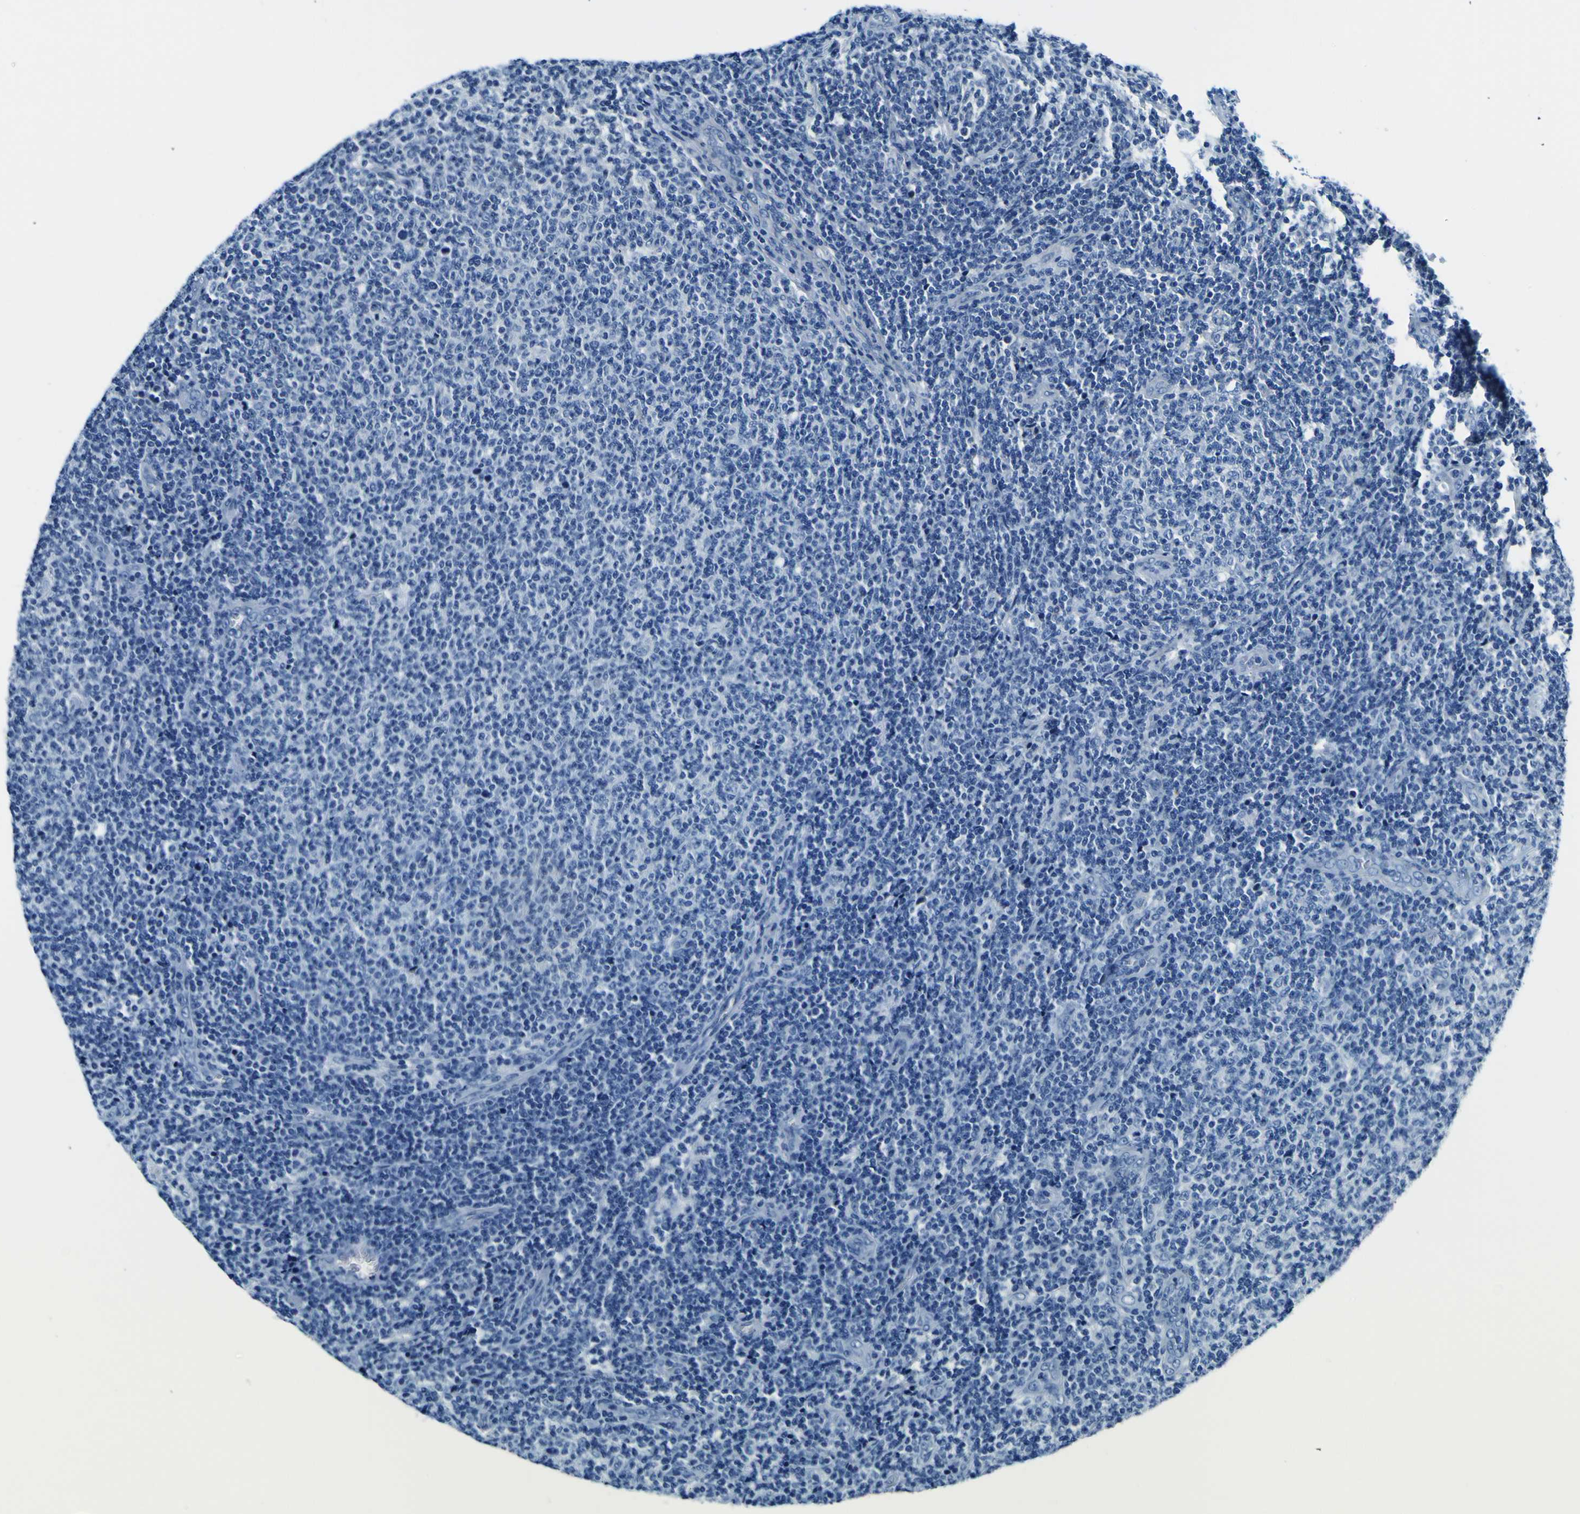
{"staining": {"intensity": "negative", "quantity": "none", "location": "none"}, "tissue": "lymphoma", "cell_type": "Tumor cells", "image_type": "cancer", "snomed": [{"axis": "morphology", "description": "Malignant lymphoma, non-Hodgkin's type, Low grade"}, {"axis": "topography", "description": "Lymph node"}], "caption": "DAB (3,3'-diaminobenzidine) immunohistochemical staining of low-grade malignant lymphoma, non-Hodgkin's type exhibits no significant staining in tumor cells.", "gene": "ADGRA2", "patient": {"sex": "male", "age": 66}}